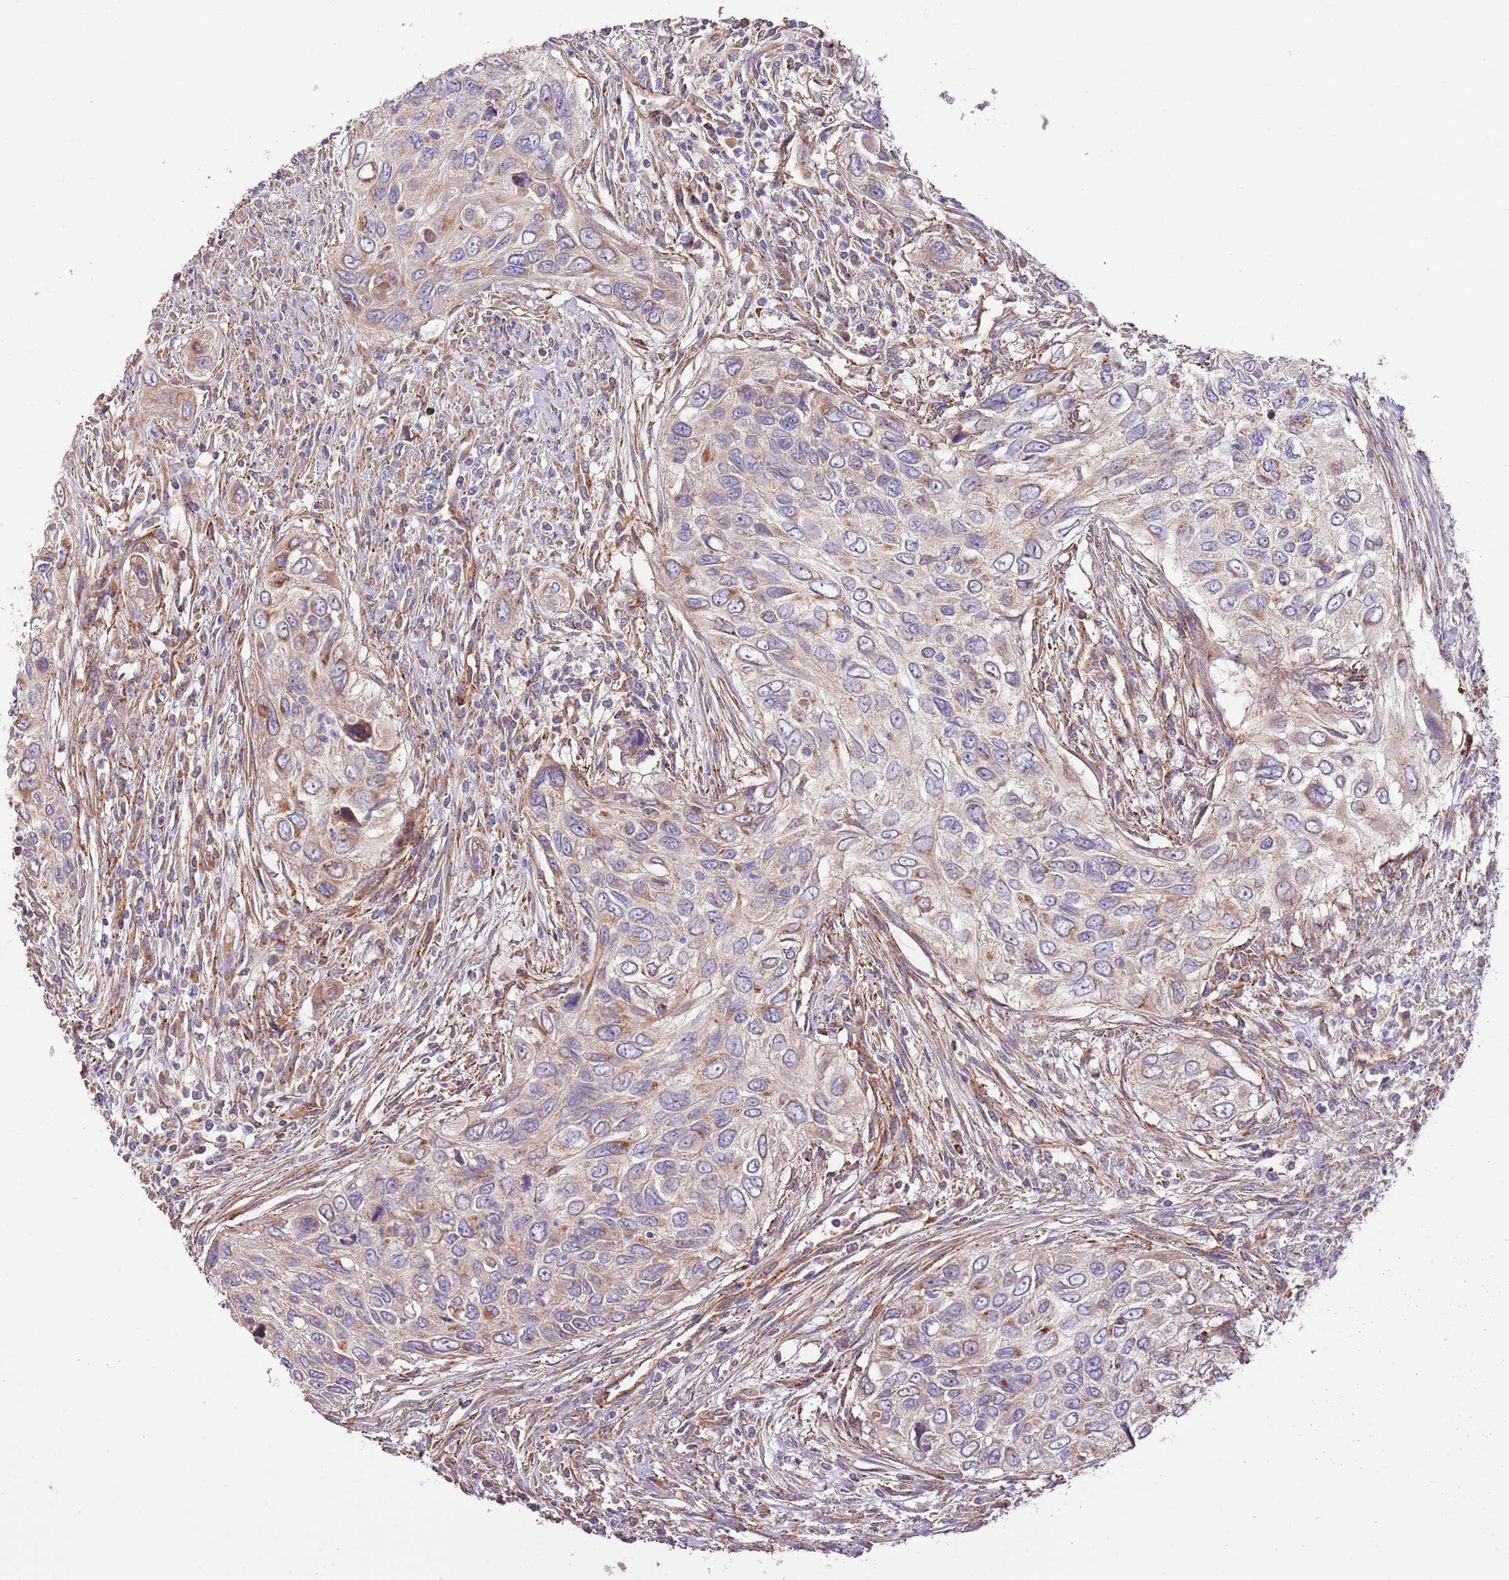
{"staining": {"intensity": "moderate", "quantity": "<25%", "location": "cytoplasmic/membranous"}, "tissue": "urothelial cancer", "cell_type": "Tumor cells", "image_type": "cancer", "snomed": [{"axis": "morphology", "description": "Urothelial carcinoma, High grade"}, {"axis": "topography", "description": "Urinary bladder"}], "caption": "Protein expression analysis of urothelial carcinoma (high-grade) displays moderate cytoplasmic/membranous expression in about <25% of tumor cells.", "gene": "DOCK6", "patient": {"sex": "female", "age": 60}}